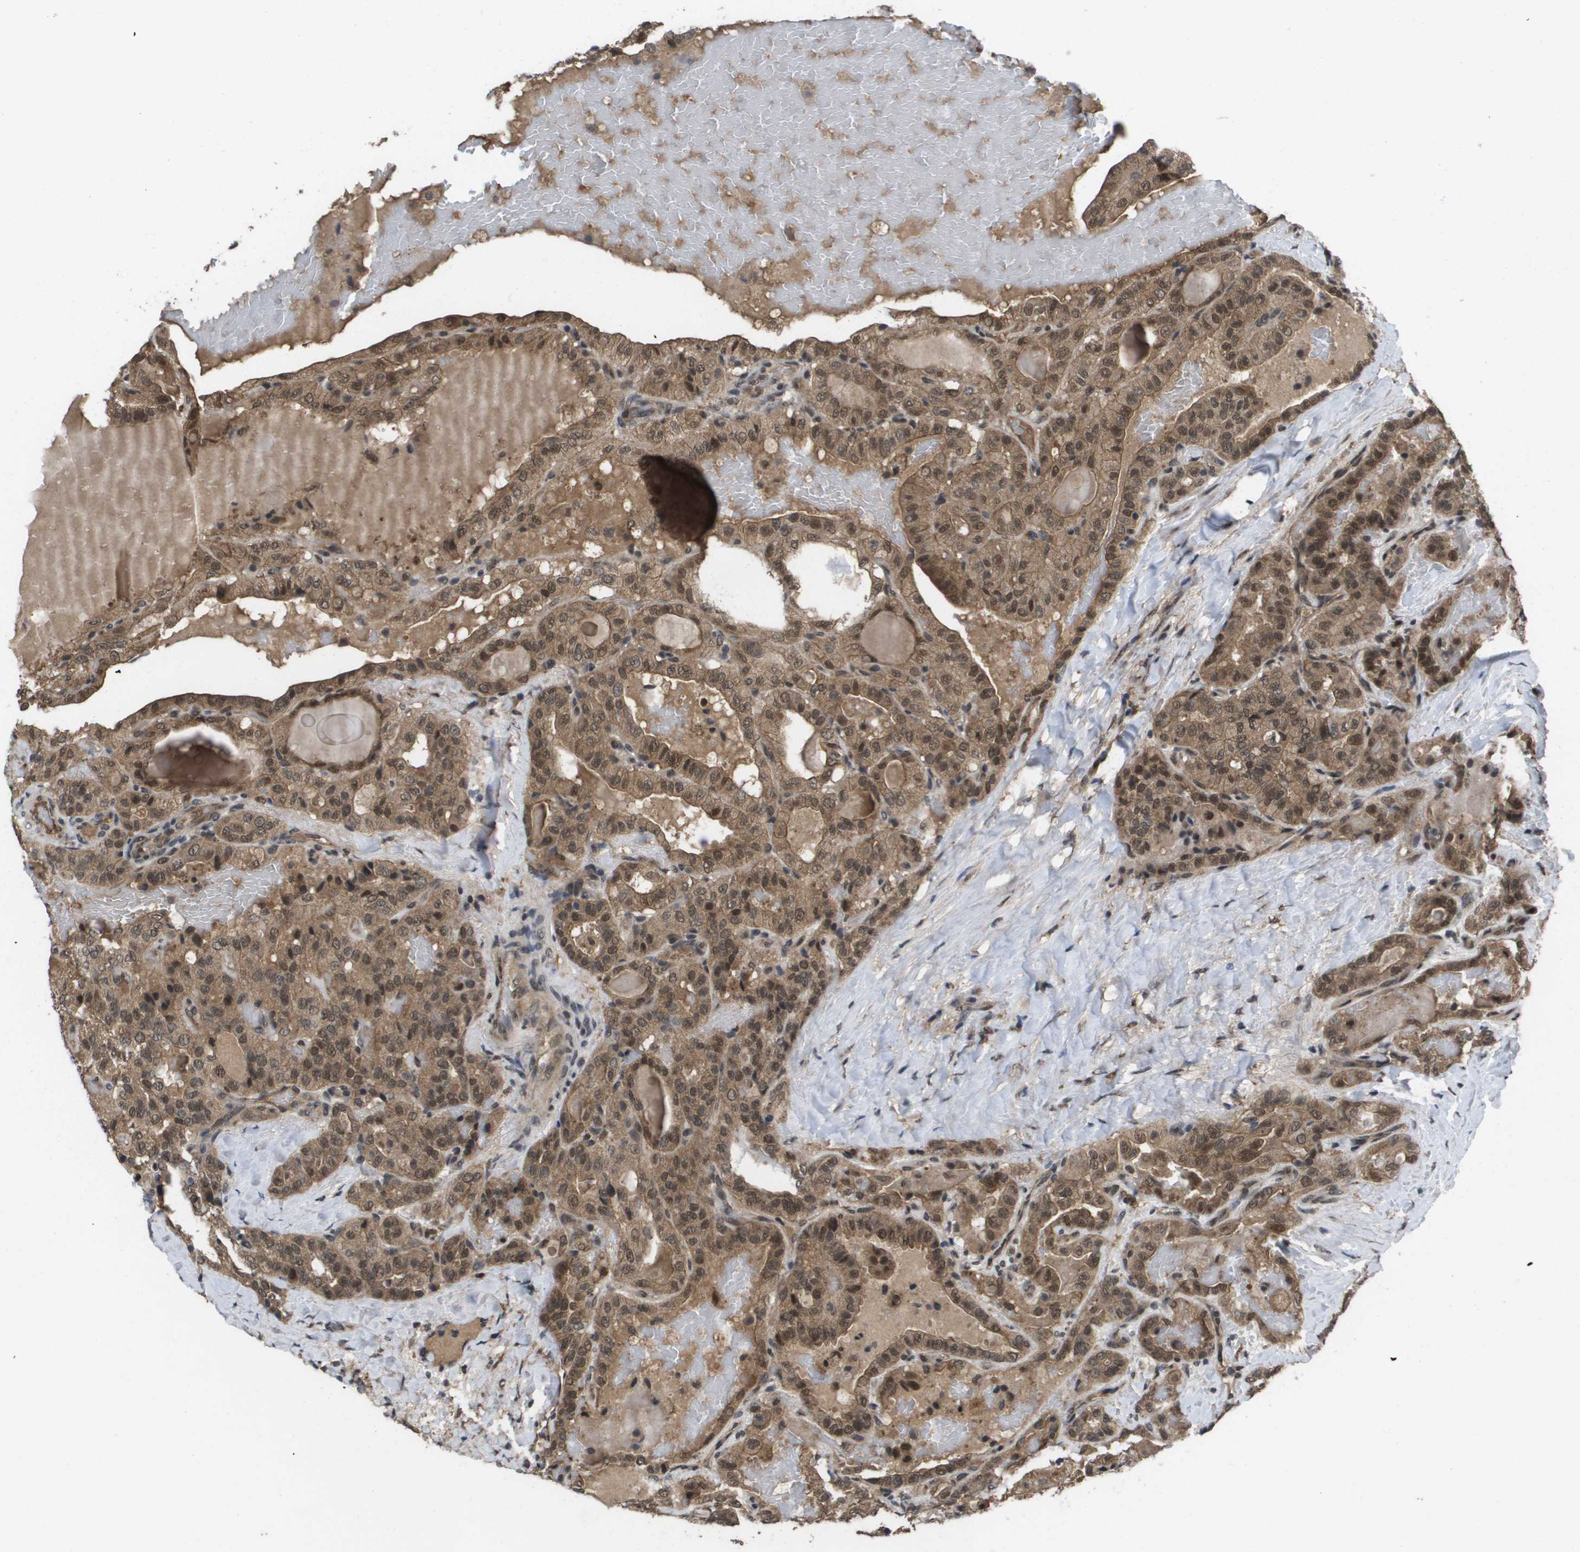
{"staining": {"intensity": "moderate", "quantity": ">75%", "location": "cytoplasmic/membranous,nuclear"}, "tissue": "thyroid cancer", "cell_type": "Tumor cells", "image_type": "cancer", "snomed": [{"axis": "morphology", "description": "Papillary adenocarcinoma, NOS"}, {"axis": "topography", "description": "Thyroid gland"}], "caption": "A photomicrograph of human thyroid cancer (papillary adenocarcinoma) stained for a protein demonstrates moderate cytoplasmic/membranous and nuclear brown staining in tumor cells.", "gene": "AMBRA1", "patient": {"sex": "male", "age": 77}}